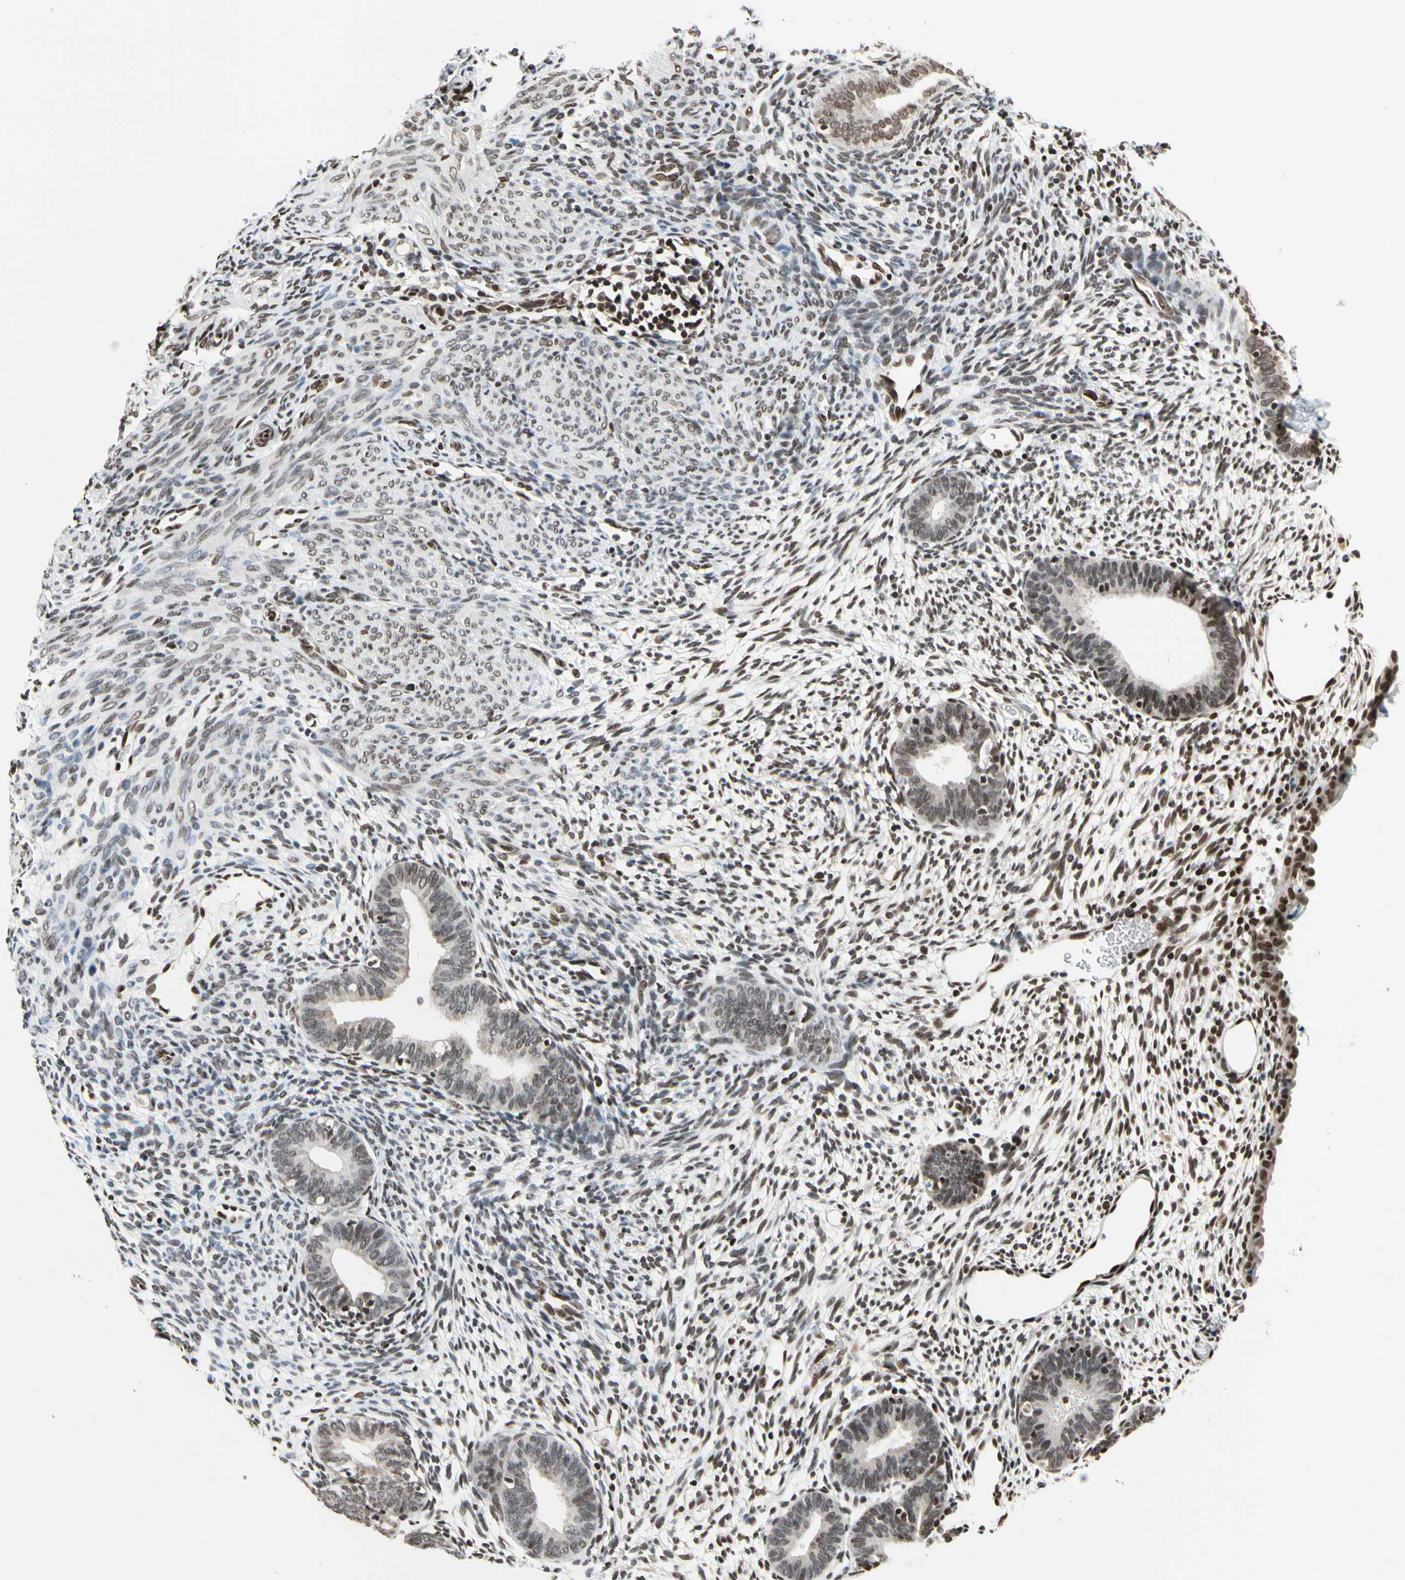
{"staining": {"intensity": "moderate", "quantity": "25%-75%", "location": "nuclear"}, "tissue": "endometrium", "cell_type": "Cells in endometrial stroma", "image_type": "normal", "snomed": [{"axis": "morphology", "description": "Normal tissue, NOS"}, {"axis": "morphology", "description": "Atrophy, NOS"}, {"axis": "topography", "description": "Uterus"}, {"axis": "topography", "description": "Endometrium"}], "caption": "A brown stain highlights moderate nuclear expression of a protein in cells in endometrial stroma of unremarkable human endometrium. The protein of interest is stained brown, and the nuclei are stained in blue (DAB IHC with brightfield microscopy, high magnification).", "gene": "RECQL", "patient": {"sex": "female", "age": 68}}